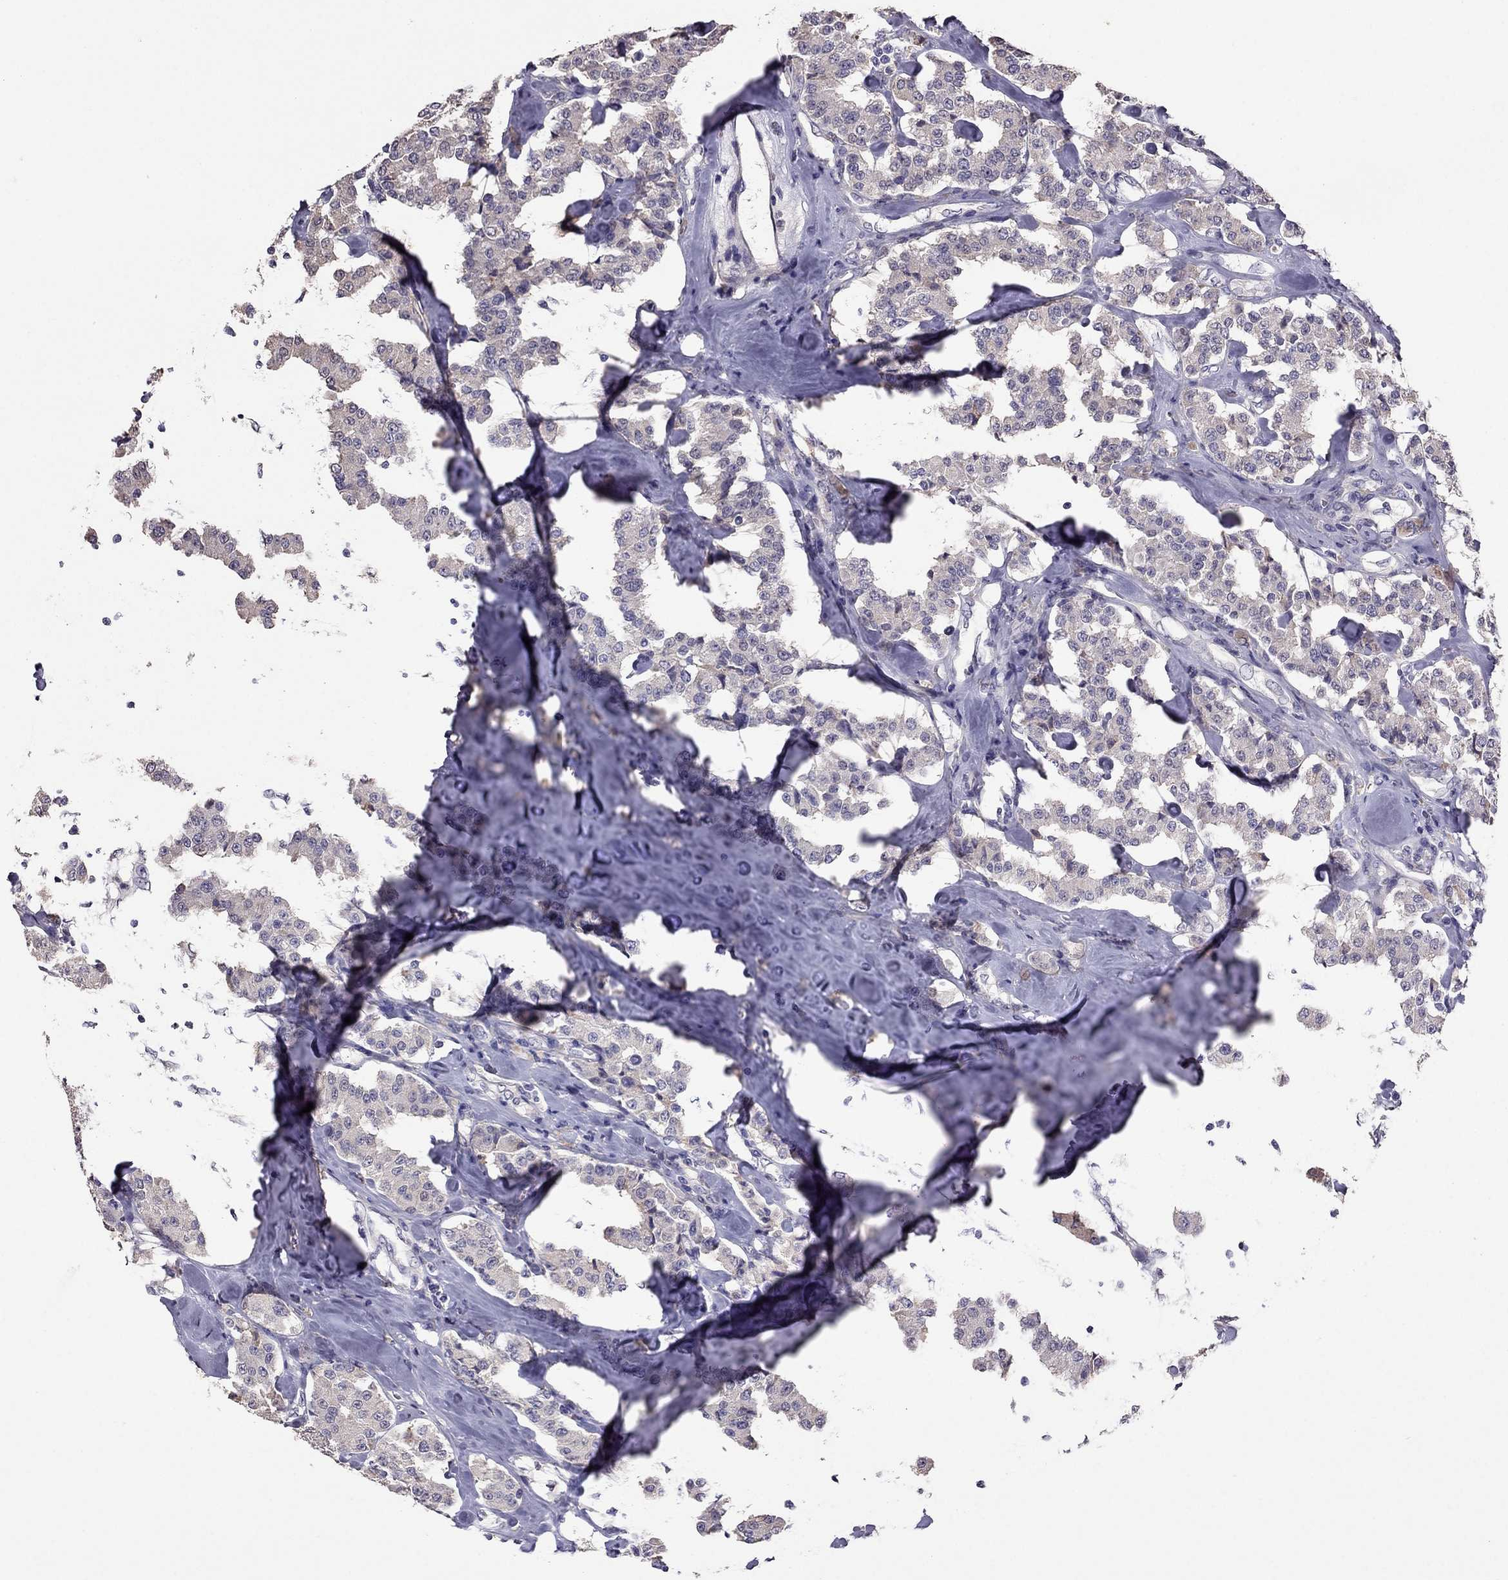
{"staining": {"intensity": "negative", "quantity": "none", "location": "none"}, "tissue": "carcinoid", "cell_type": "Tumor cells", "image_type": "cancer", "snomed": [{"axis": "morphology", "description": "Carcinoid, malignant, NOS"}, {"axis": "topography", "description": "Pancreas"}], "caption": "The micrograph demonstrates no staining of tumor cells in carcinoid. (DAB immunohistochemistry visualized using brightfield microscopy, high magnification).", "gene": "CDH9", "patient": {"sex": "male", "age": 41}}